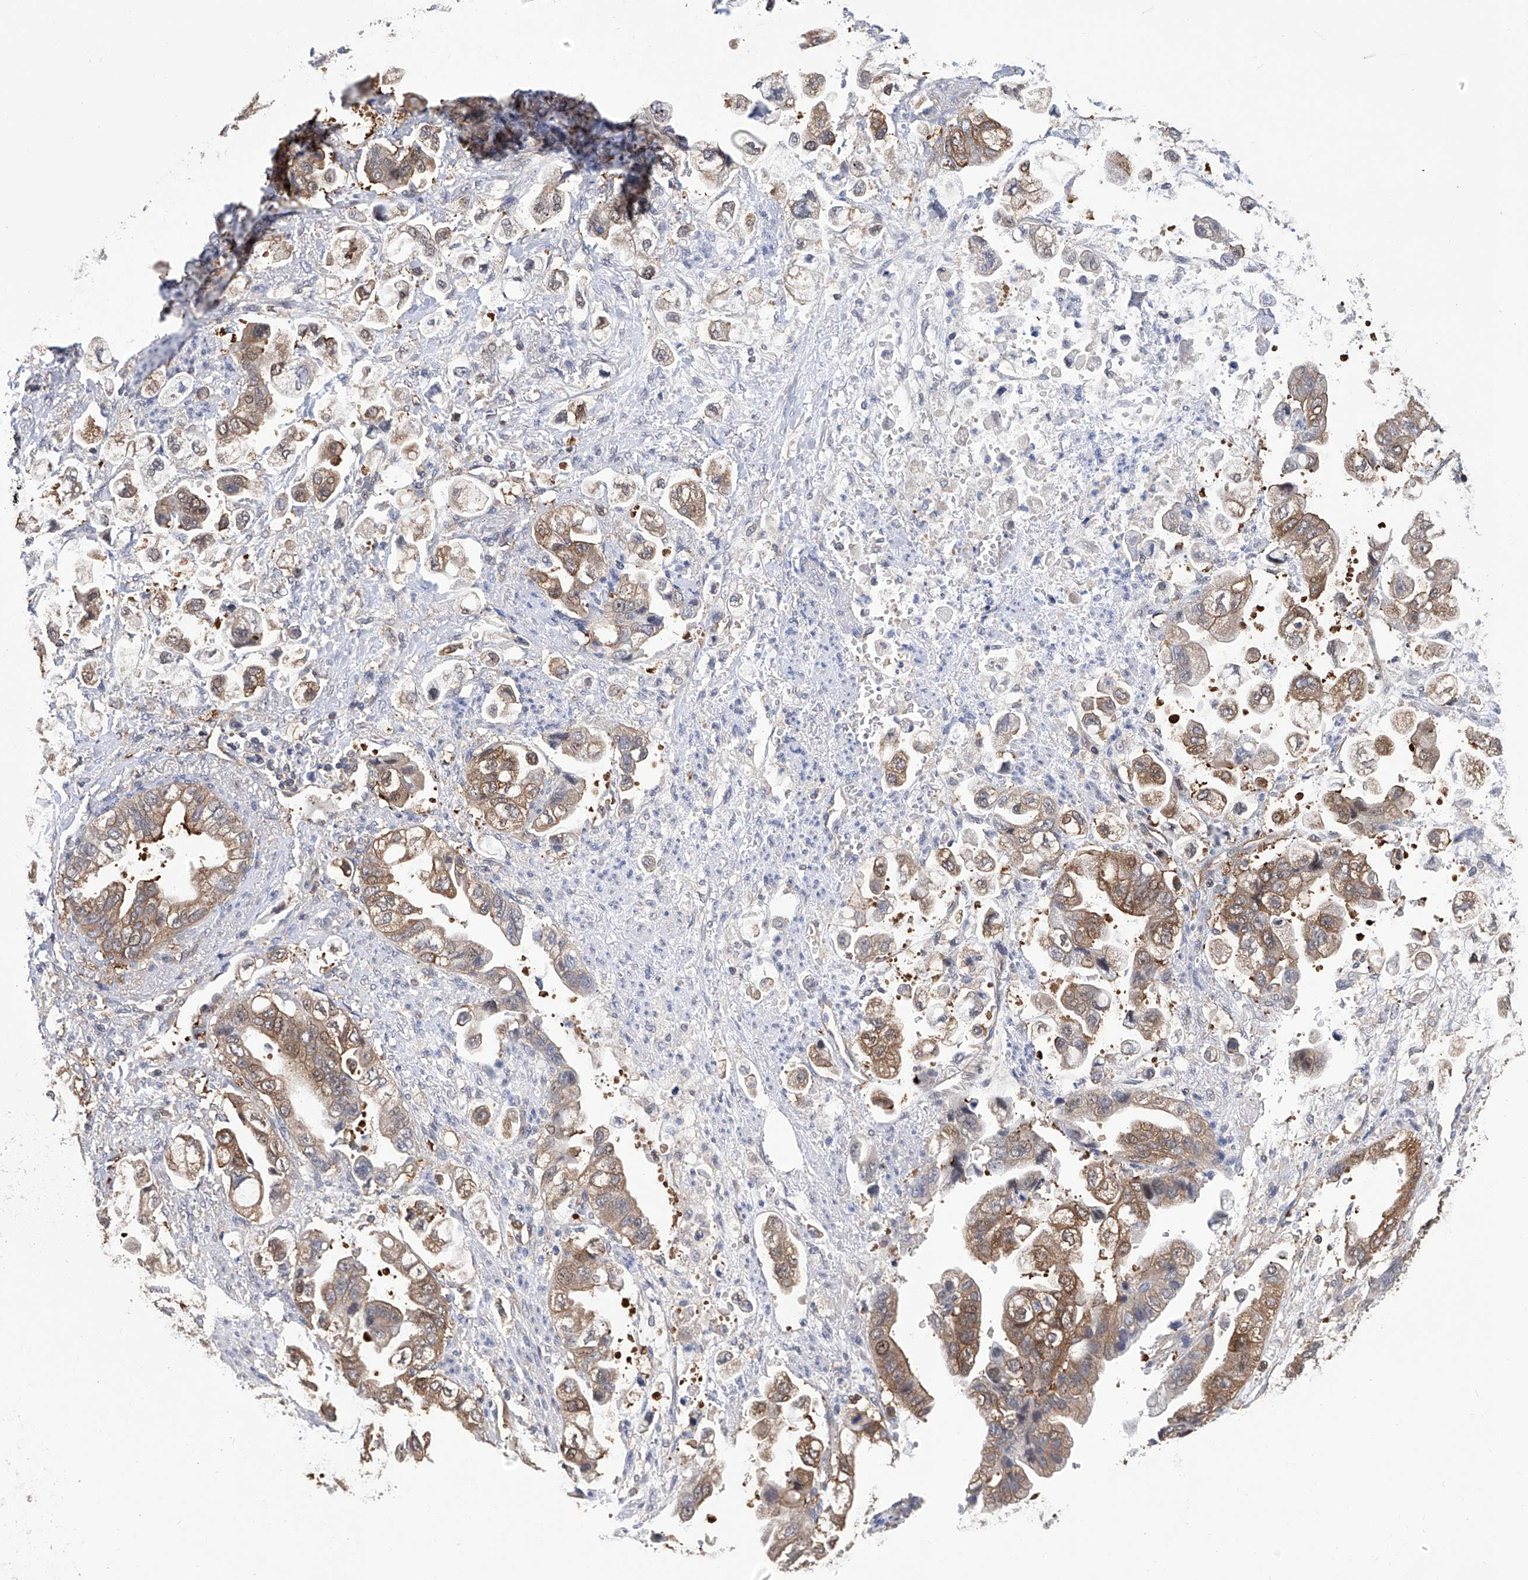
{"staining": {"intensity": "moderate", "quantity": ">75%", "location": "cytoplasmic/membranous"}, "tissue": "stomach cancer", "cell_type": "Tumor cells", "image_type": "cancer", "snomed": [{"axis": "morphology", "description": "Adenocarcinoma, NOS"}, {"axis": "topography", "description": "Stomach"}], "caption": "Tumor cells exhibit medium levels of moderate cytoplasmic/membranous expression in about >75% of cells in stomach adenocarcinoma.", "gene": "NUDT17", "patient": {"sex": "male", "age": 62}}